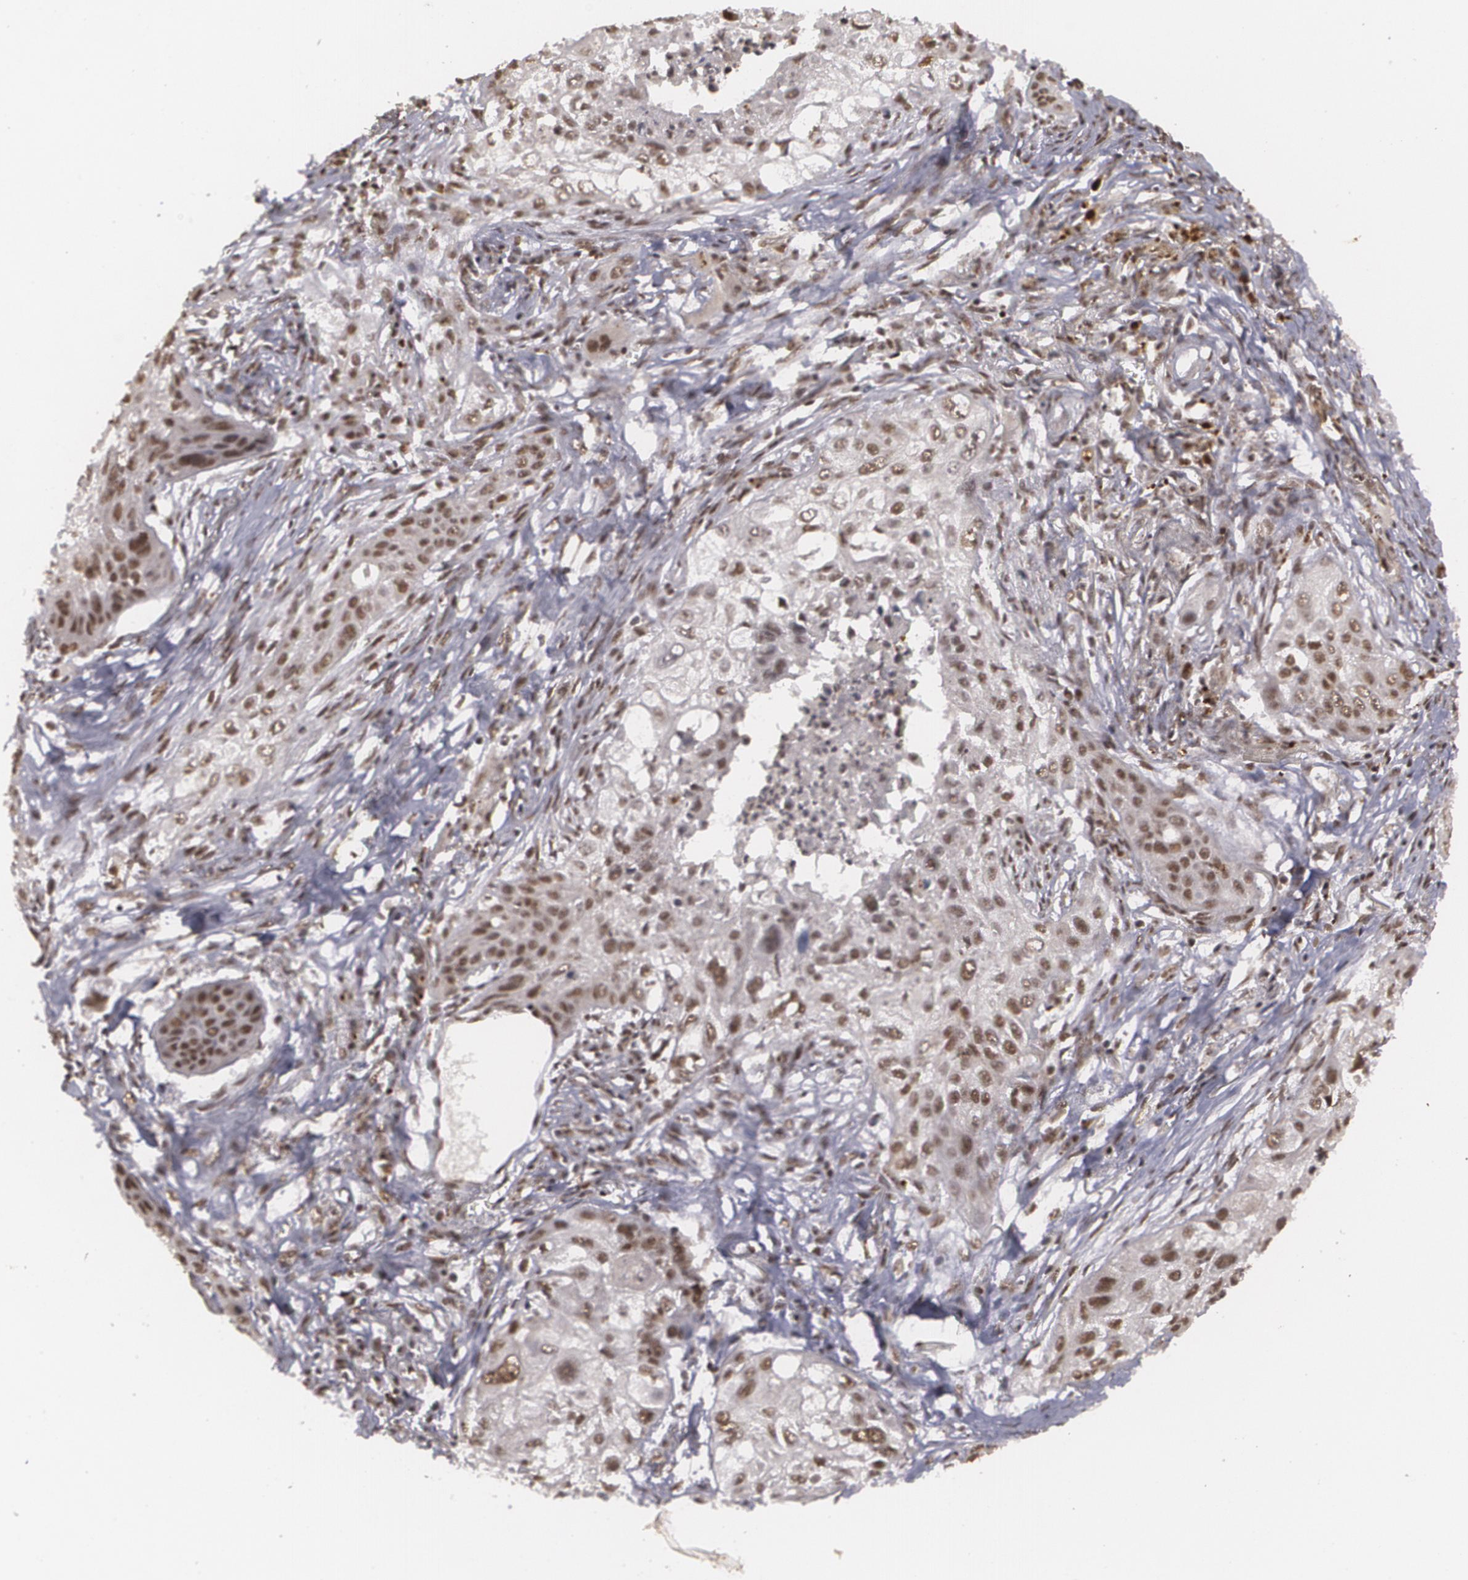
{"staining": {"intensity": "strong", "quantity": ">75%", "location": "nuclear"}, "tissue": "lung cancer", "cell_type": "Tumor cells", "image_type": "cancer", "snomed": [{"axis": "morphology", "description": "Squamous cell carcinoma, NOS"}, {"axis": "topography", "description": "Lung"}], "caption": "The immunohistochemical stain highlights strong nuclear expression in tumor cells of lung cancer tissue. (brown staining indicates protein expression, while blue staining denotes nuclei).", "gene": "RXRB", "patient": {"sex": "male", "age": 71}}